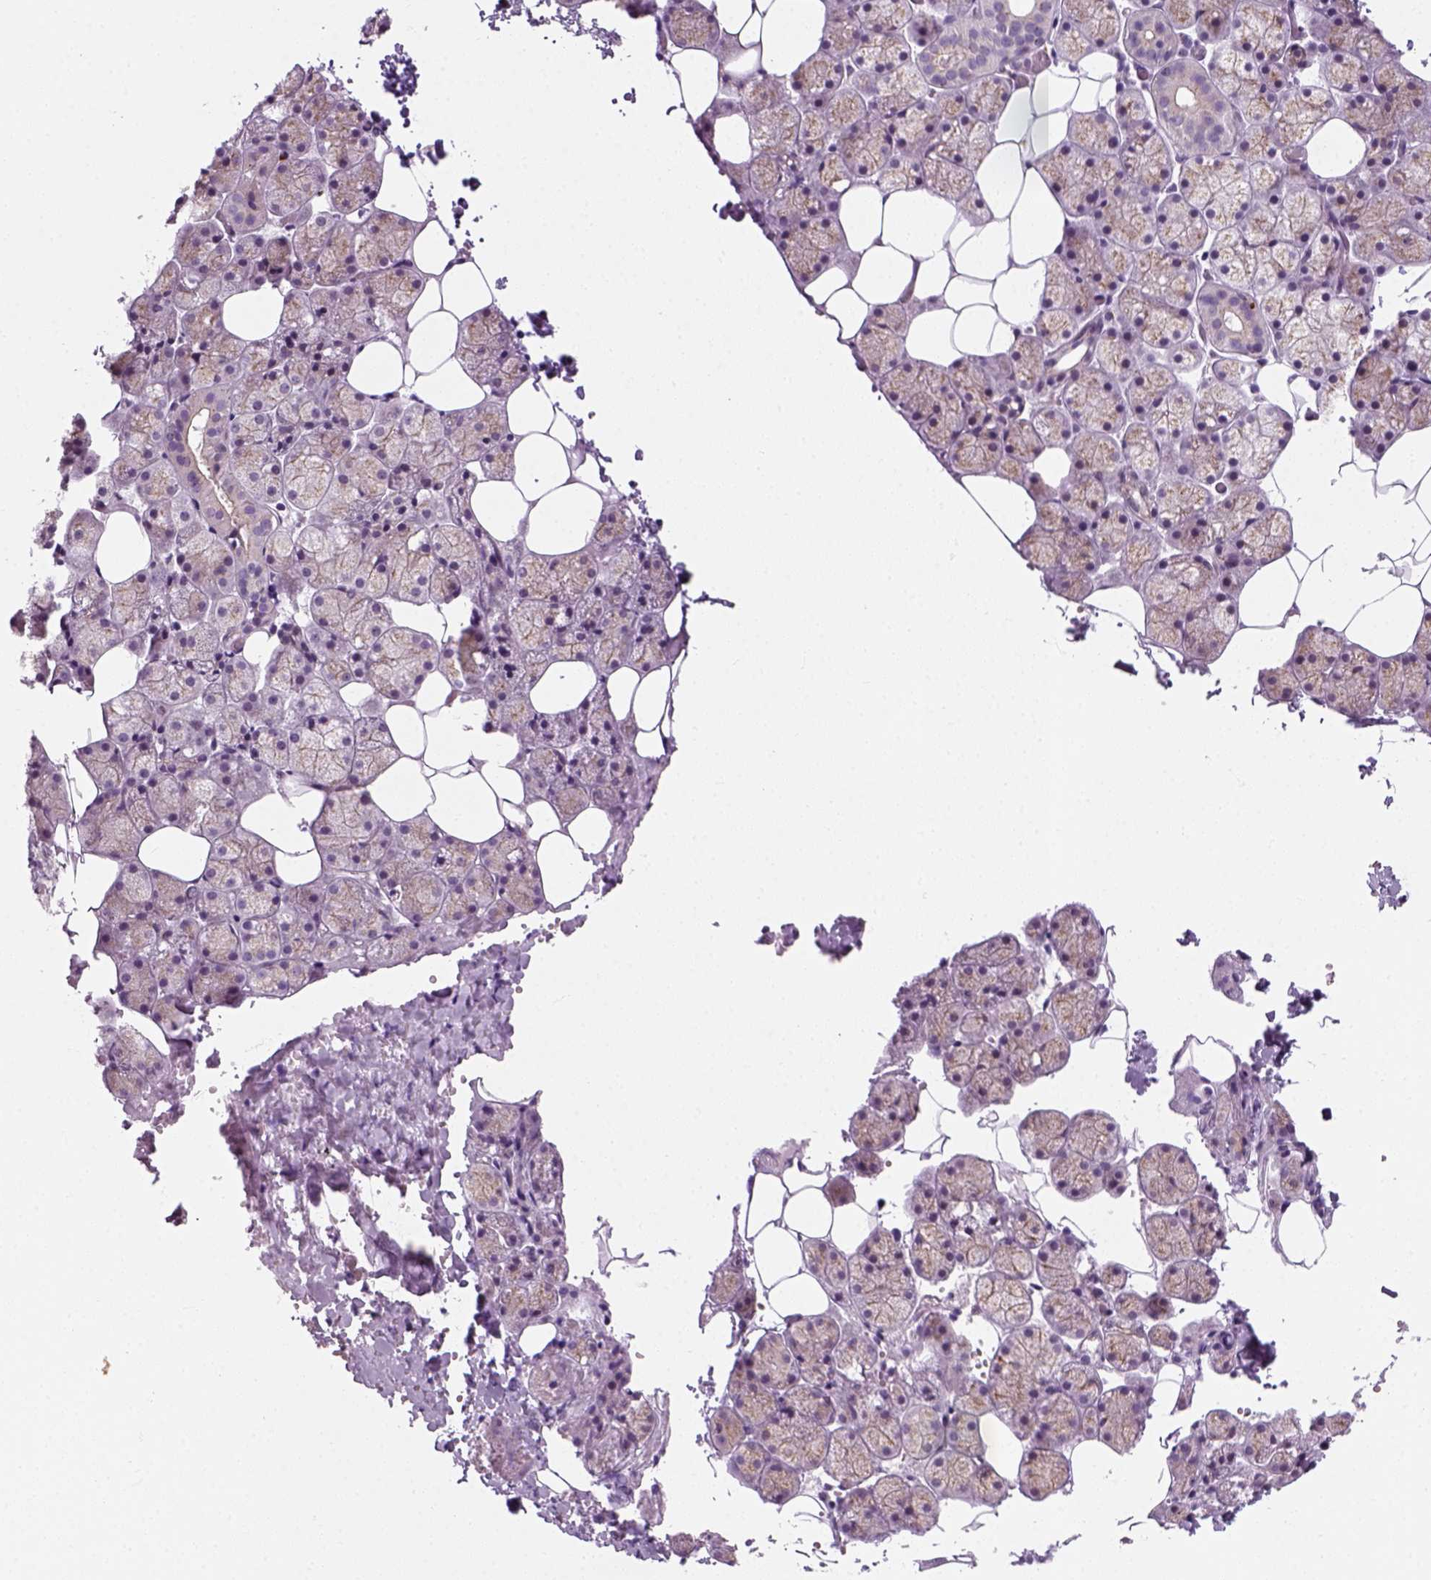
{"staining": {"intensity": "negative", "quantity": "none", "location": "none"}, "tissue": "salivary gland", "cell_type": "Glandular cells", "image_type": "normal", "snomed": [{"axis": "morphology", "description": "Normal tissue, NOS"}, {"axis": "topography", "description": "Salivary gland"}], "caption": "The histopathology image displays no staining of glandular cells in unremarkable salivary gland. The staining was performed using DAB (3,3'-diaminobenzidine) to visualize the protein expression in brown, while the nuclei were stained in blue with hematoxylin (Magnification: 20x).", "gene": "IL4", "patient": {"sex": "male", "age": 38}}